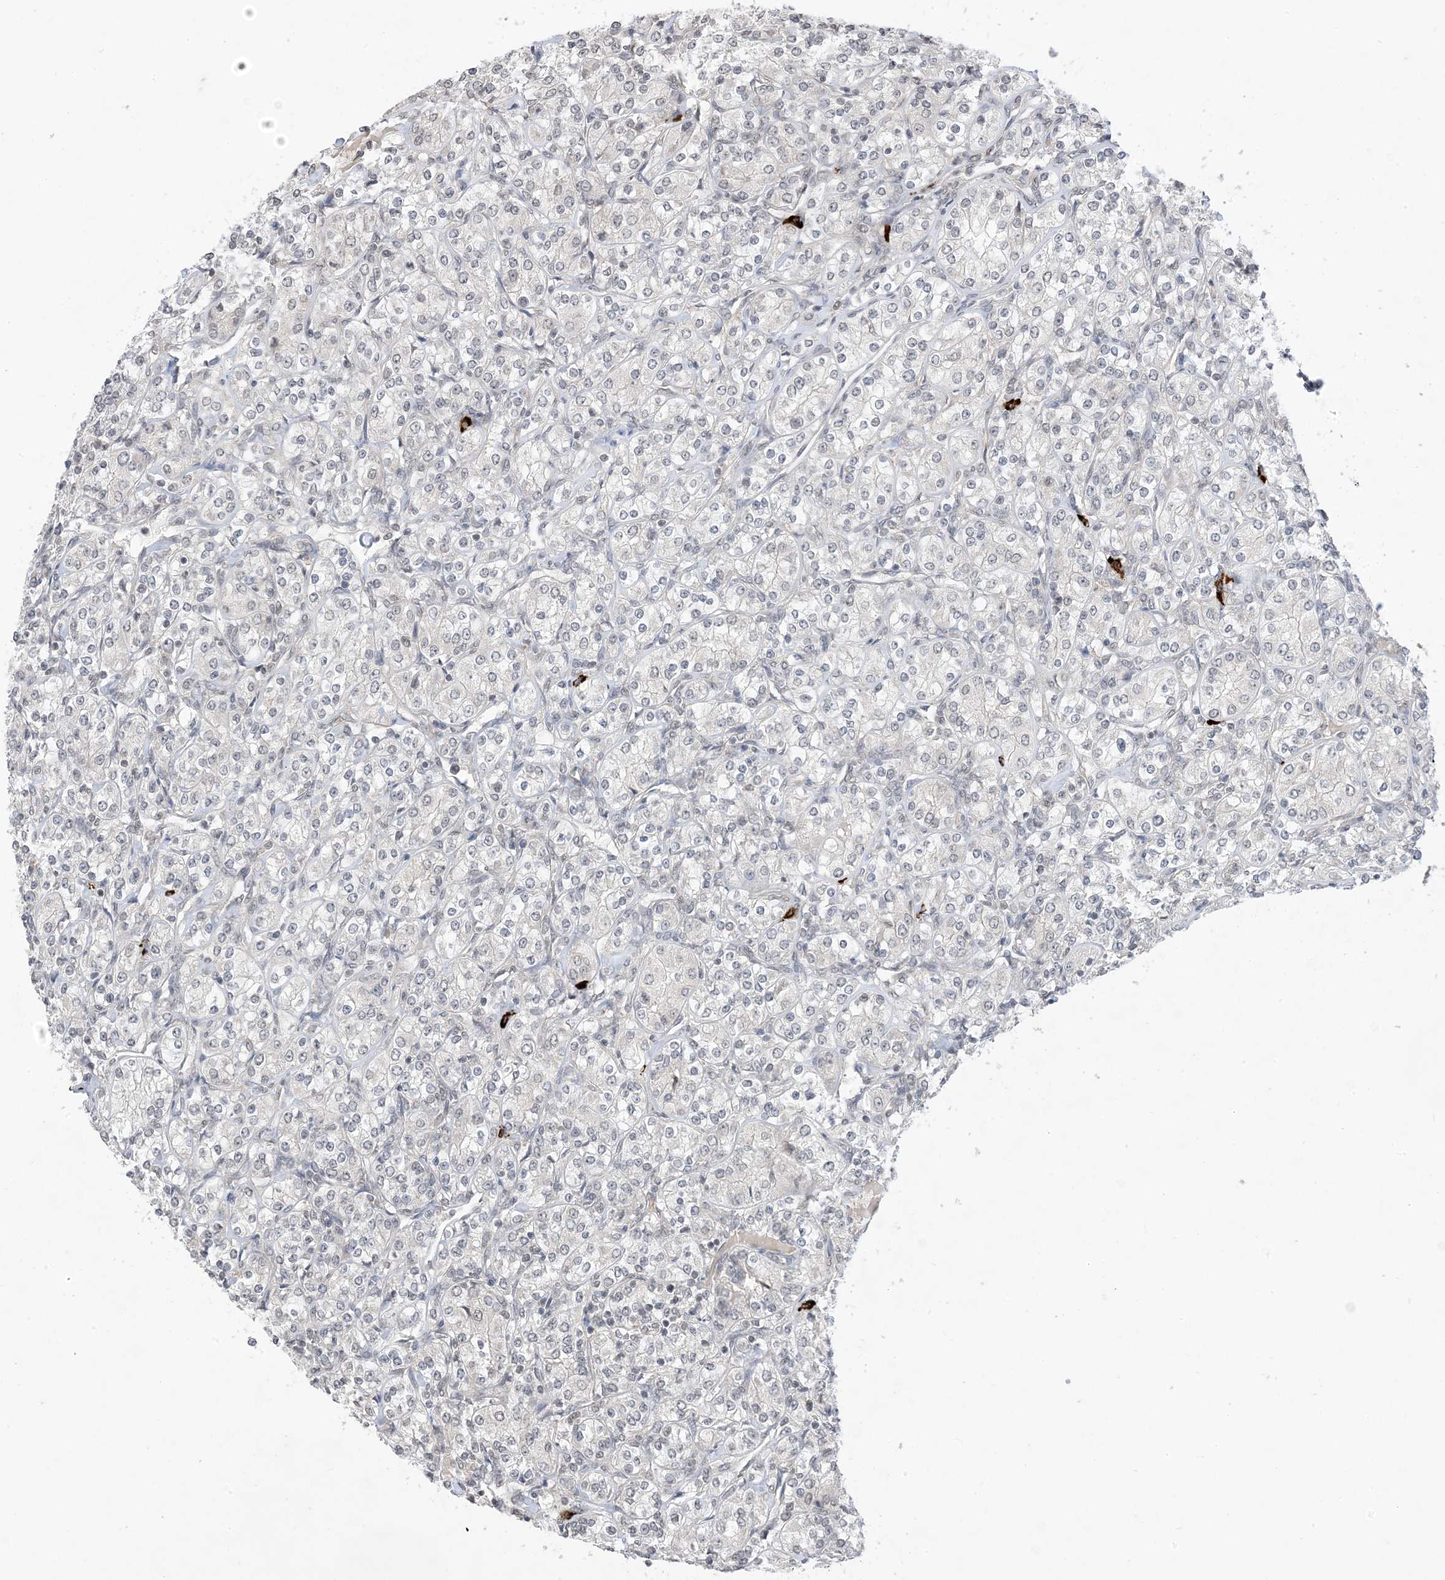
{"staining": {"intensity": "negative", "quantity": "none", "location": "none"}, "tissue": "renal cancer", "cell_type": "Tumor cells", "image_type": "cancer", "snomed": [{"axis": "morphology", "description": "Adenocarcinoma, NOS"}, {"axis": "topography", "description": "Kidney"}], "caption": "Protein analysis of renal adenocarcinoma reveals no significant expression in tumor cells.", "gene": "RANBP9", "patient": {"sex": "male", "age": 77}}